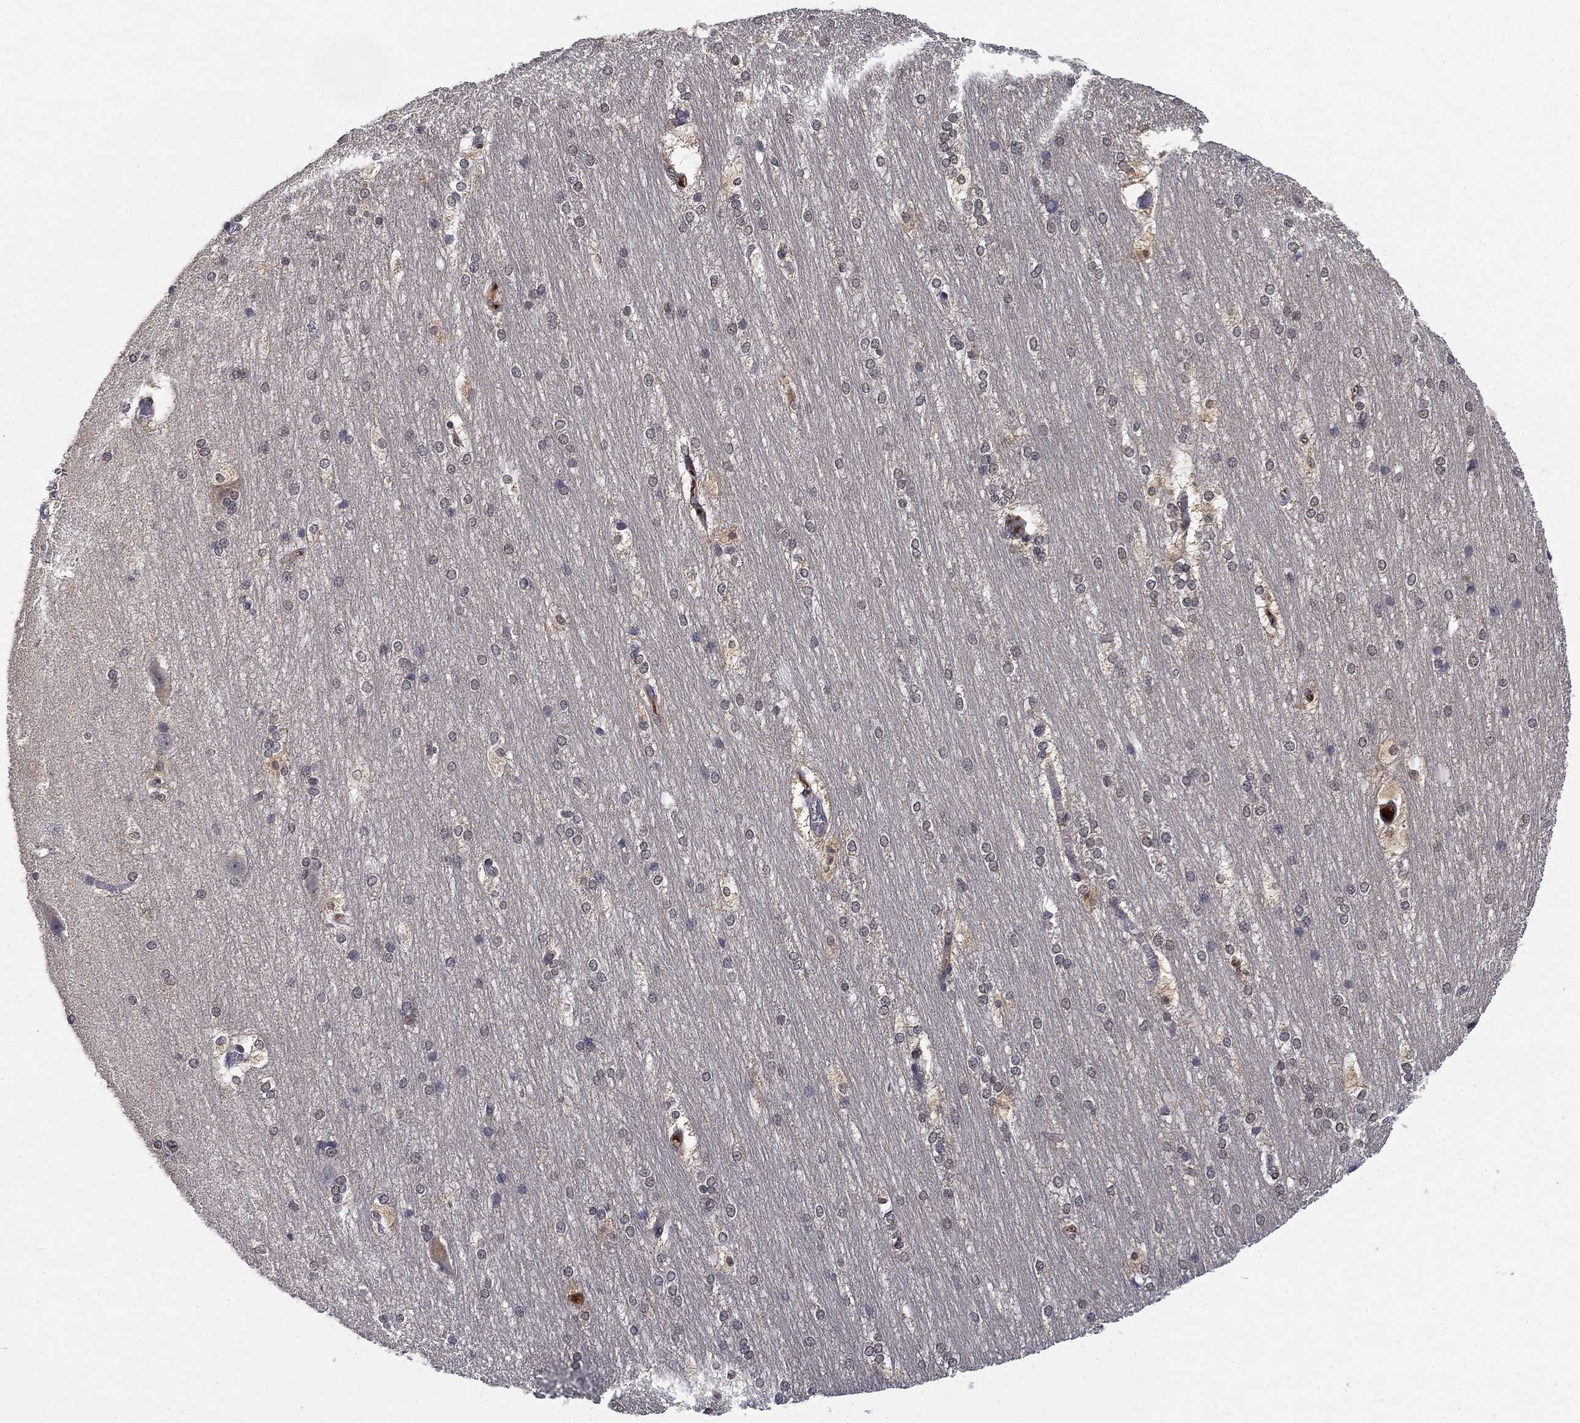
{"staining": {"intensity": "negative", "quantity": "none", "location": "none"}, "tissue": "hippocampus", "cell_type": "Glial cells", "image_type": "normal", "snomed": [{"axis": "morphology", "description": "Normal tissue, NOS"}, {"axis": "topography", "description": "Cerebral cortex"}, {"axis": "topography", "description": "Hippocampus"}], "caption": "An immunohistochemistry histopathology image of normal hippocampus is shown. There is no staining in glial cells of hippocampus. (DAB (3,3'-diaminobenzidine) immunohistochemistry (IHC), high magnification).", "gene": "DDTL", "patient": {"sex": "female", "age": 19}}